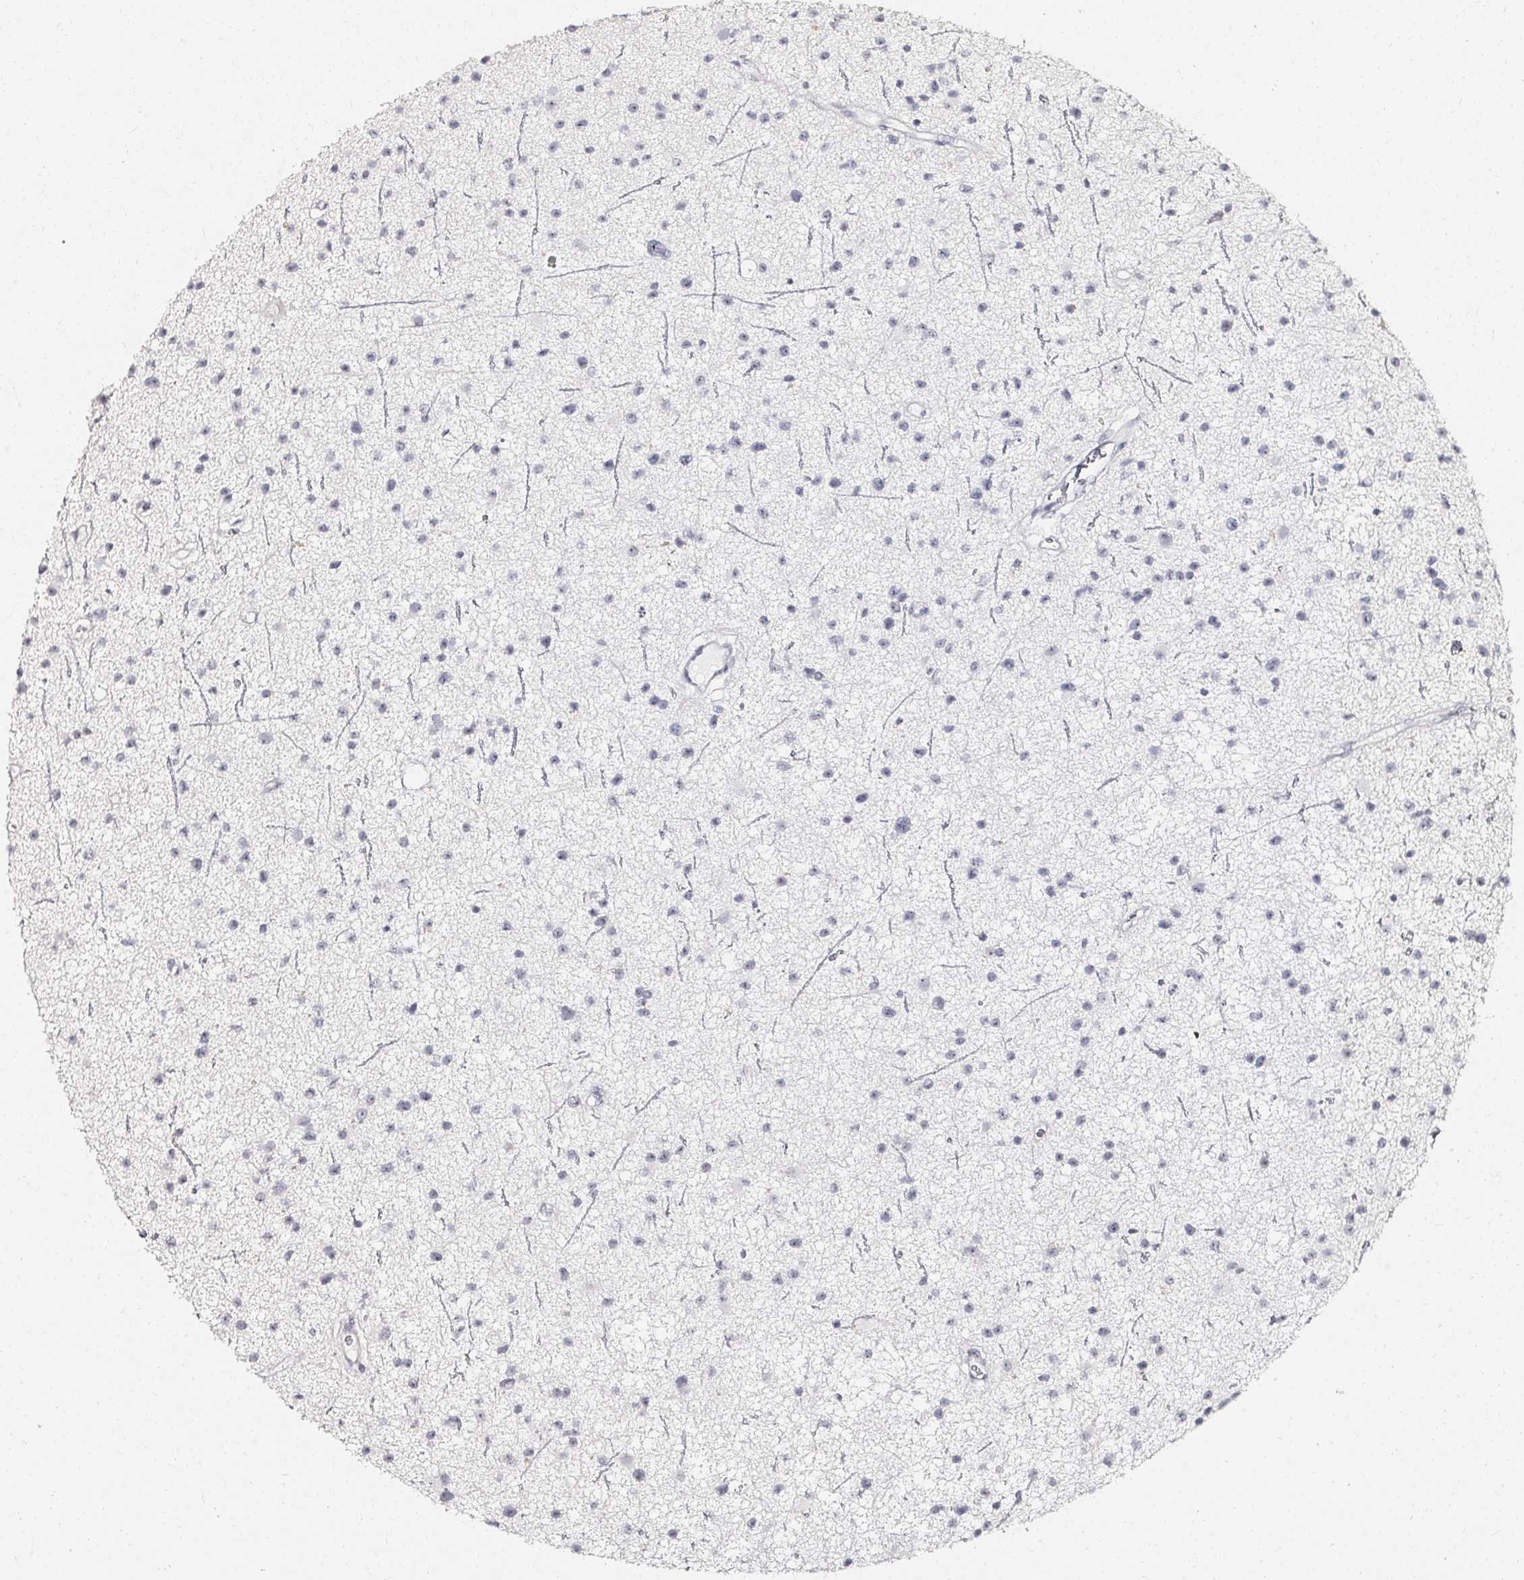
{"staining": {"intensity": "negative", "quantity": "none", "location": "none"}, "tissue": "glioma", "cell_type": "Tumor cells", "image_type": "cancer", "snomed": [{"axis": "morphology", "description": "Glioma, malignant, Low grade"}, {"axis": "topography", "description": "Brain"}], "caption": "Micrograph shows no protein expression in tumor cells of malignant glioma (low-grade) tissue. (DAB (3,3'-diaminobenzidine) immunohistochemistry visualized using brightfield microscopy, high magnification).", "gene": "ACAN", "patient": {"sex": "male", "age": 43}}